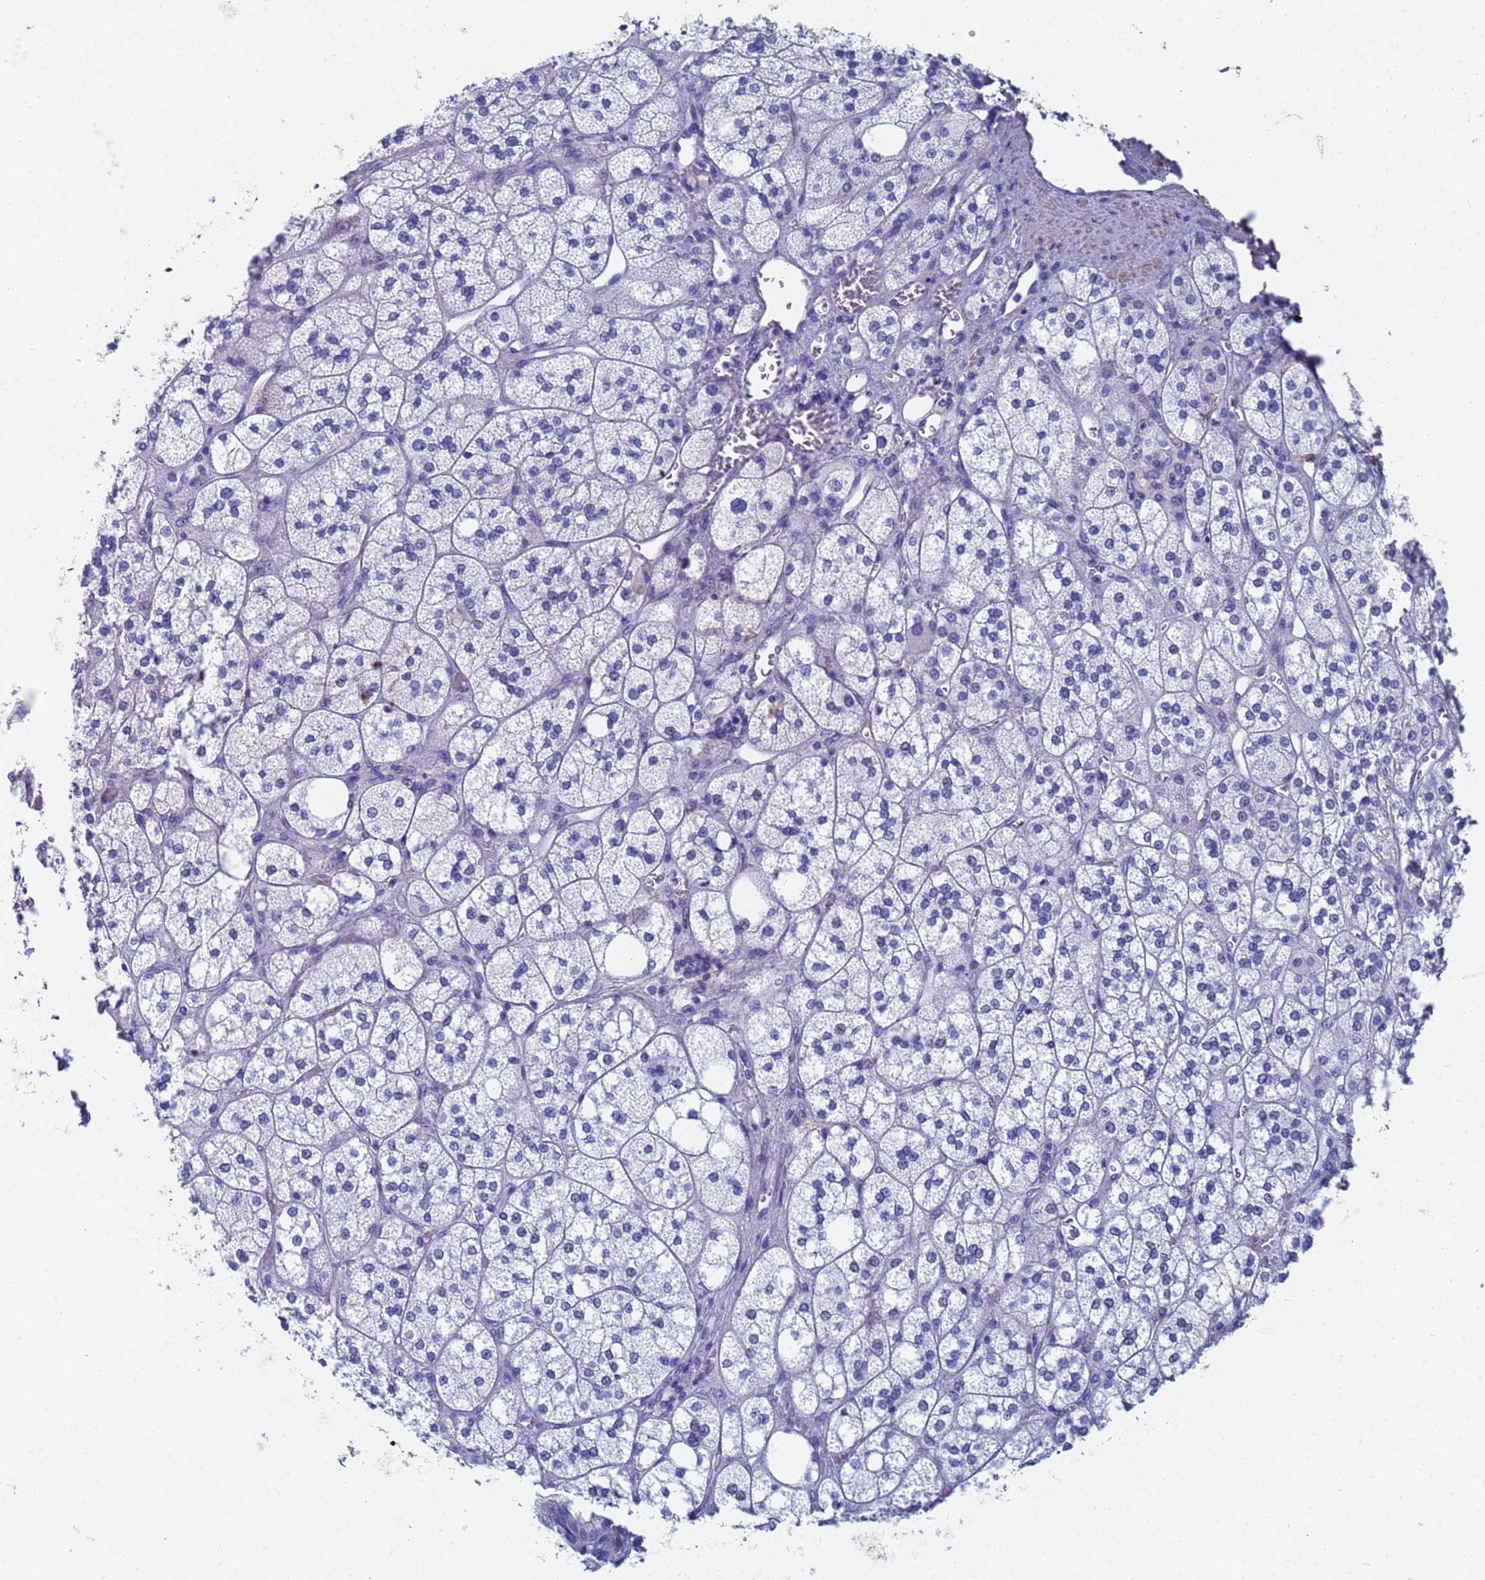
{"staining": {"intensity": "negative", "quantity": "none", "location": "none"}, "tissue": "adrenal gland", "cell_type": "Glandular cells", "image_type": "normal", "snomed": [{"axis": "morphology", "description": "Normal tissue, NOS"}, {"axis": "topography", "description": "Adrenal gland"}], "caption": "Glandular cells are negative for protein expression in normal human adrenal gland. (Stains: DAB (3,3'-diaminobenzidine) immunohistochemistry (IHC) with hematoxylin counter stain, Microscopy: brightfield microscopy at high magnification).", "gene": "CST1", "patient": {"sex": "male", "age": 61}}